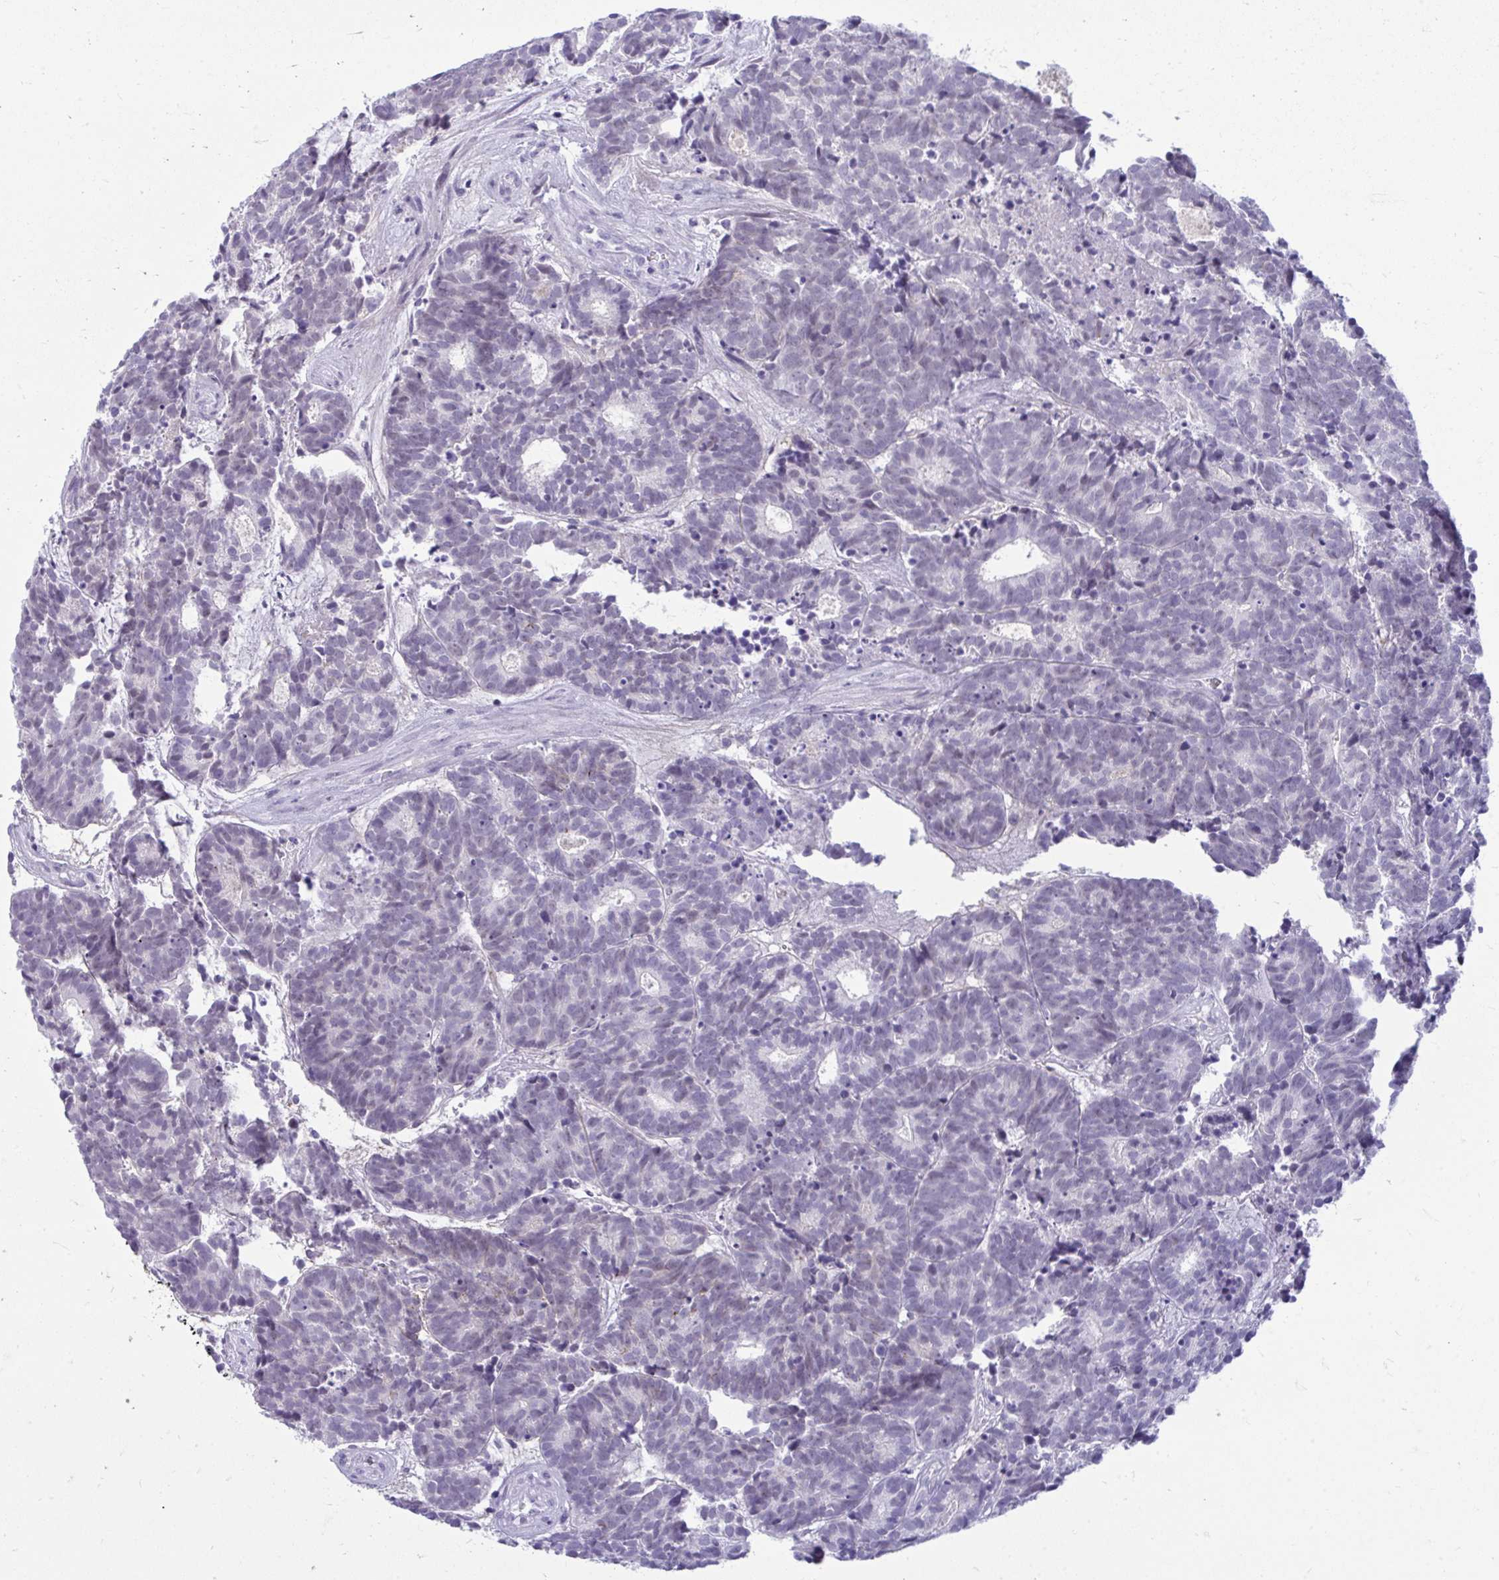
{"staining": {"intensity": "negative", "quantity": "none", "location": "none"}, "tissue": "head and neck cancer", "cell_type": "Tumor cells", "image_type": "cancer", "snomed": [{"axis": "morphology", "description": "Adenocarcinoma, NOS"}, {"axis": "topography", "description": "Head-Neck"}], "caption": "Immunohistochemical staining of head and neck adenocarcinoma demonstrates no significant positivity in tumor cells.", "gene": "PIGZ", "patient": {"sex": "female", "age": 81}}